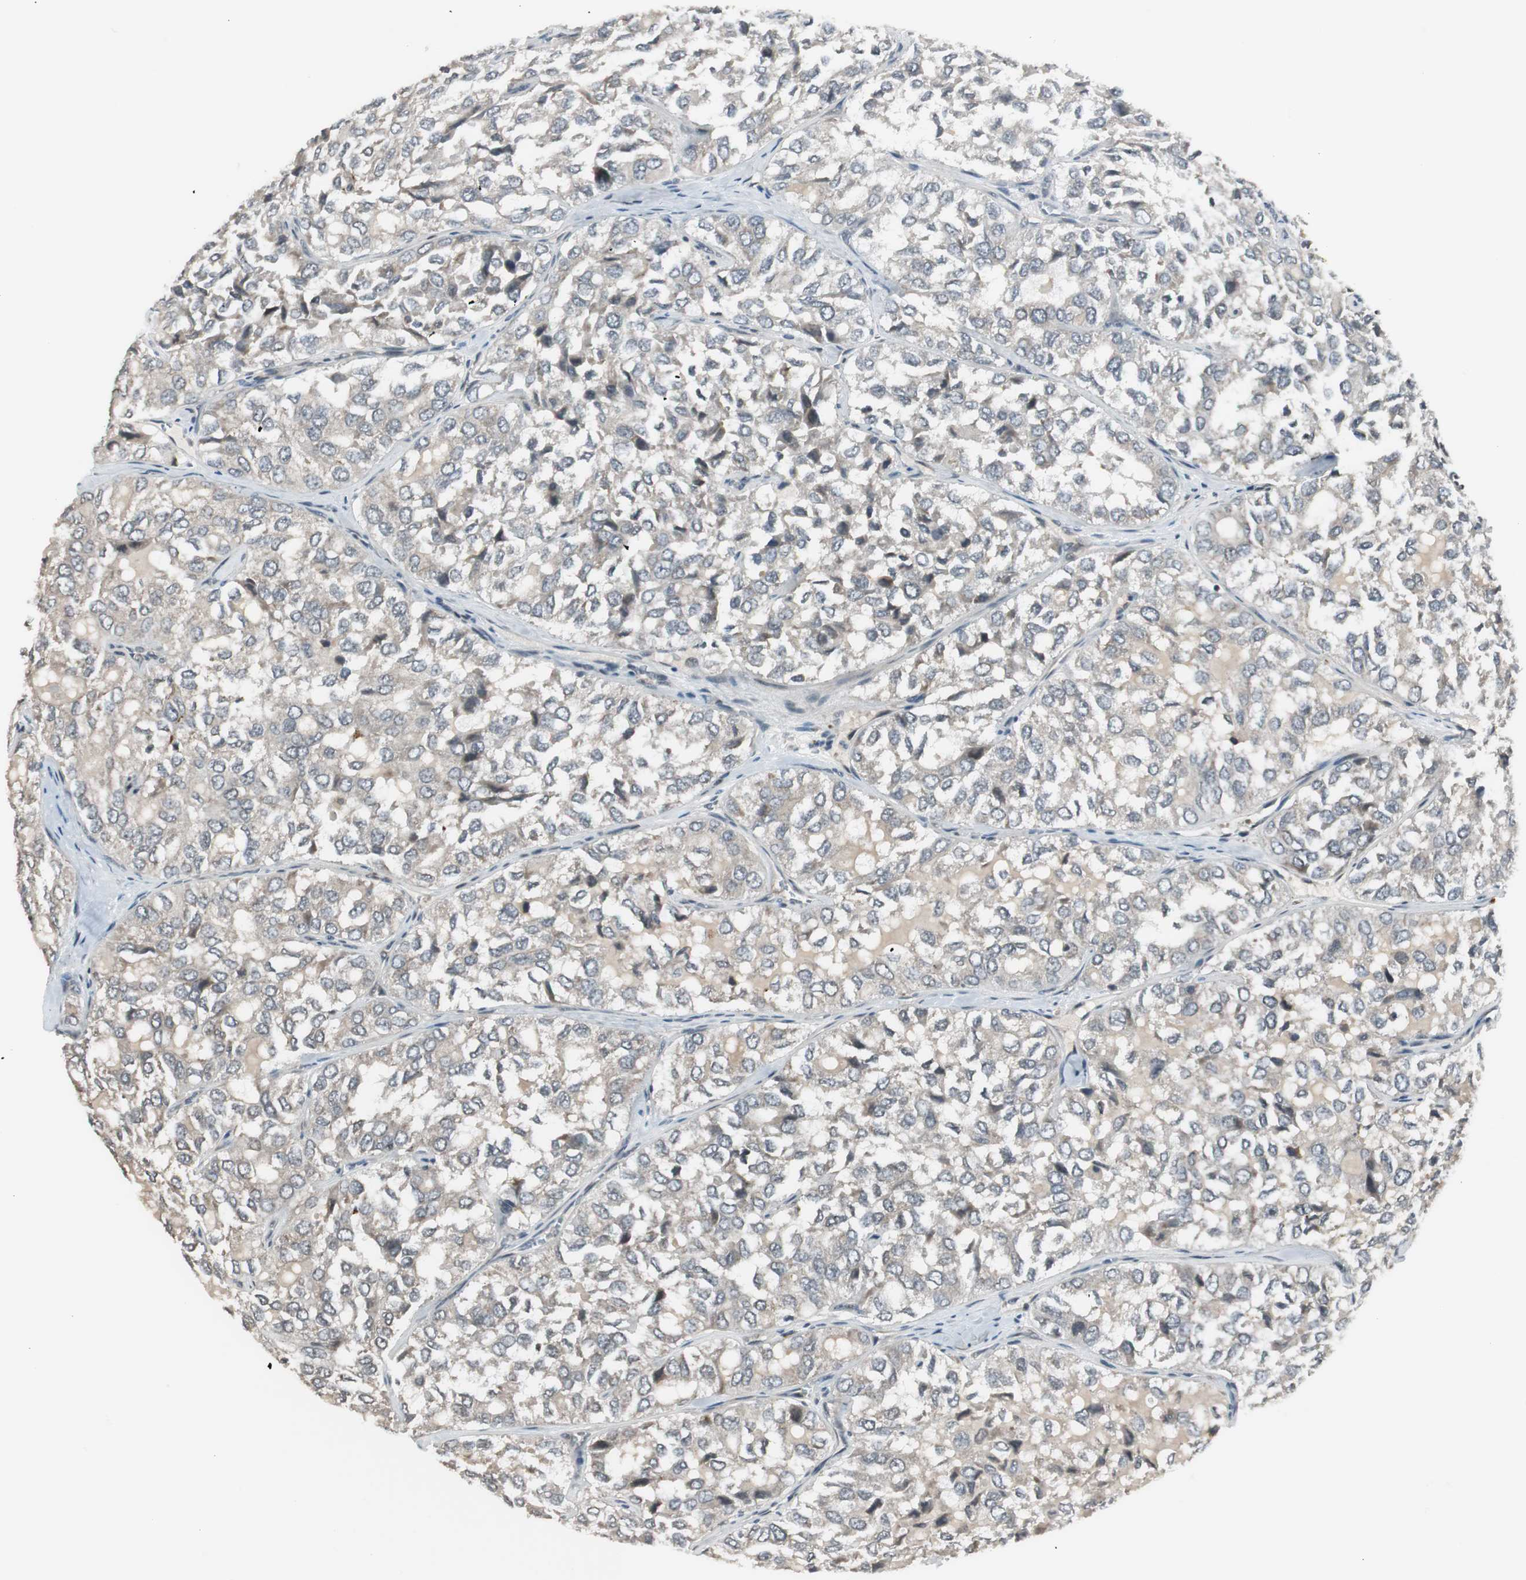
{"staining": {"intensity": "weak", "quantity": "25%-75%", "location": "cytoplasmic/membranous"}, "tissue": "thyroid cancer", "cell_type": "Tumor cells", "image_type": "cancer", "snomed": [{"axis": "morphology", "description": "Follicular adenoma carcinoma, NOS"}, {"axis": "topography", "description": "Thyroid gland"}], "caption": "This photomicrograph shows thyroid cancer (follicular adenoma carcinoma) stained with immunohistochemistry to label a protein in brown. The cytoplasmic/membranous of tumor cells show weak positivity for the protein. Nuclei are counter-stained blue.", "gene": "BOLA1", "patient": {"sex": "male", "age": 75}}